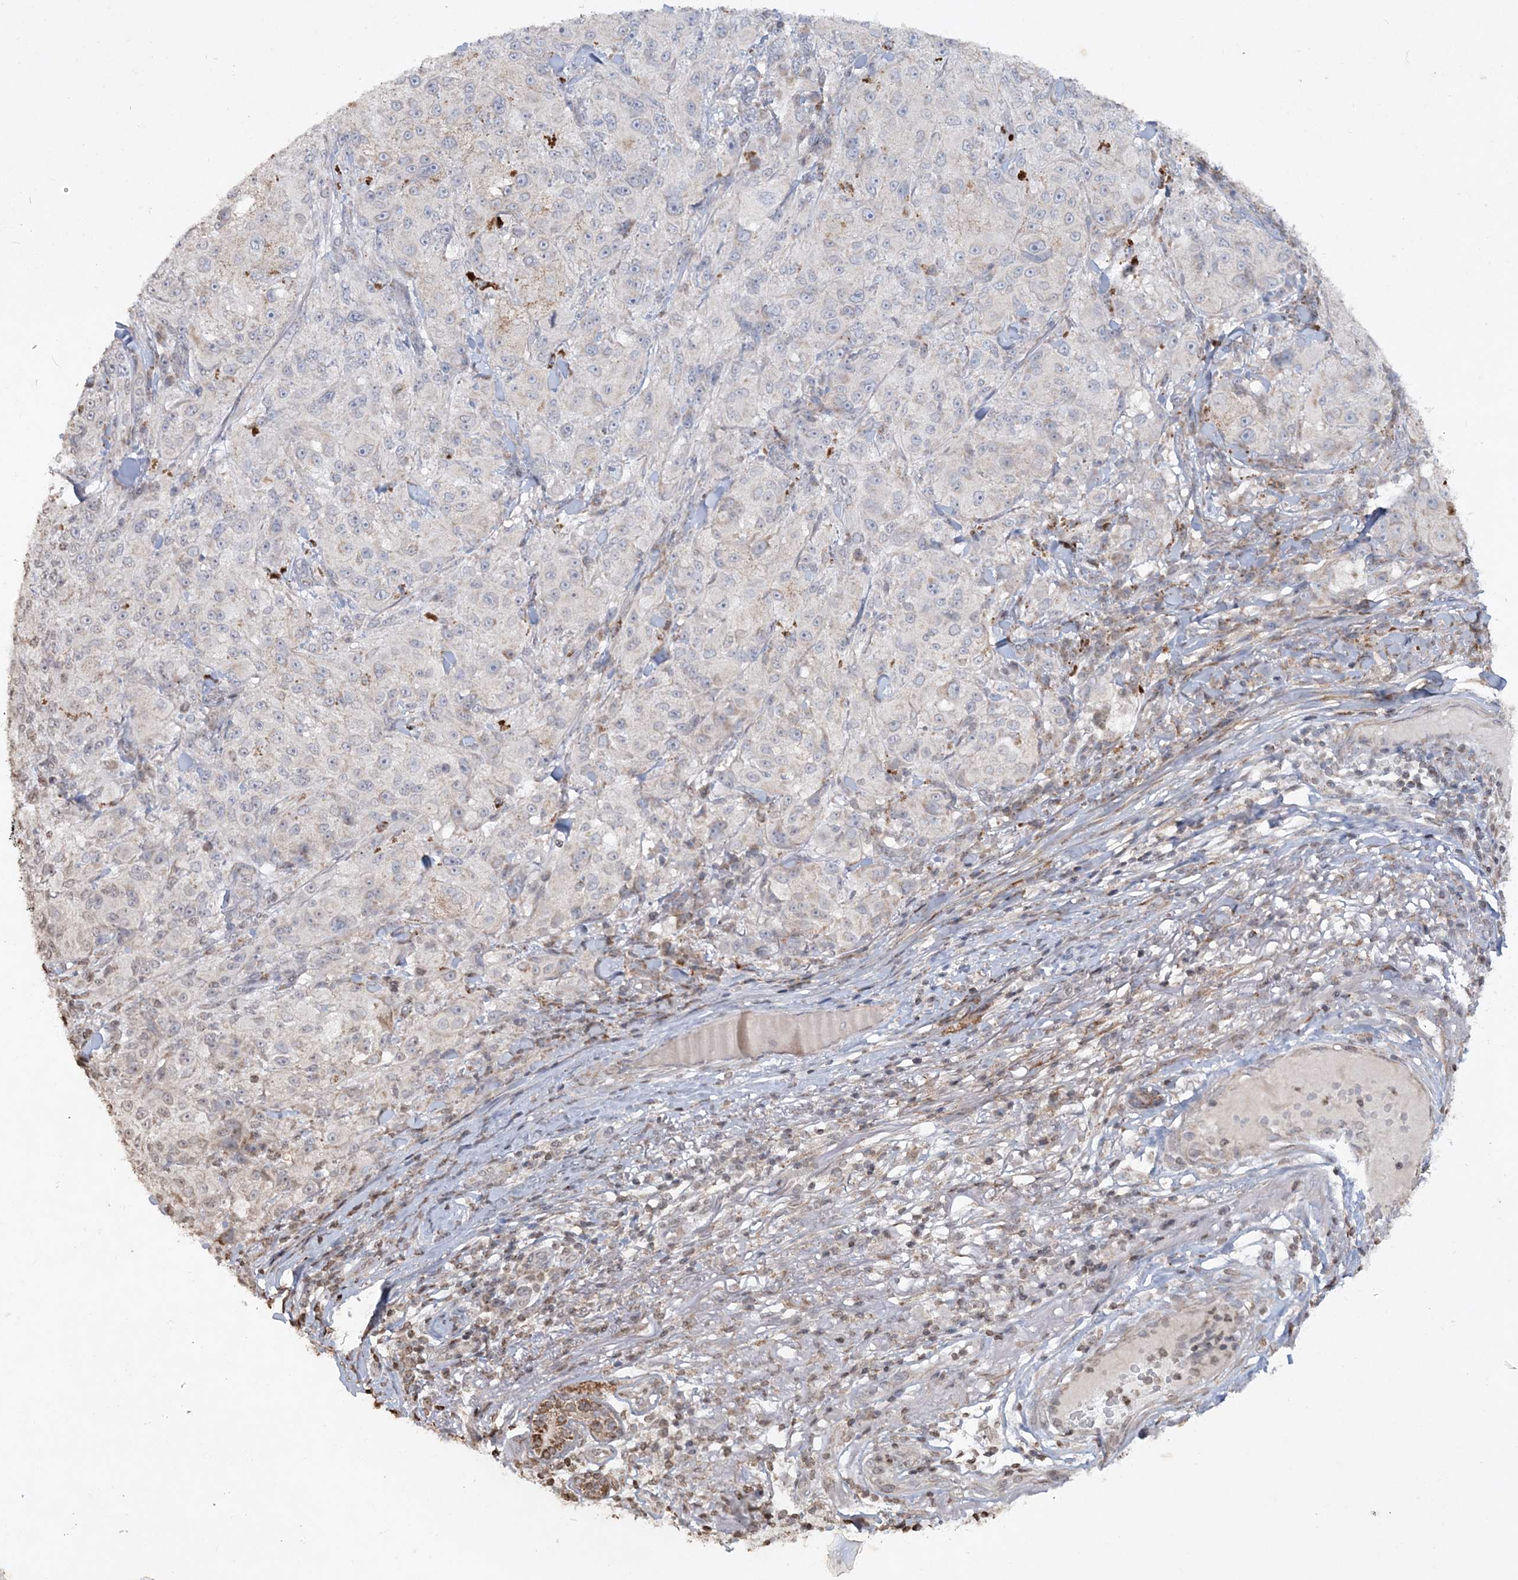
{"staining": {"intensity": "negative", "quantity": "none", "location": "none"}, "tissue": "melanoma", "cell_type": "Tumor cells", "image_type": "cancer", "snomed": [{"axis": "morphology", "description": "Necrosis, NOS"}, {"axis": "morphology", "description": "Malignant melanoma, NOS"}, {"axis": "topography", "description": "Skin"}], "caption": "This is a image of immunohistochemistry staining of malignant melanoma, which shows no positivity in tumor cells.", "gene": "TTC7A", "patient": {"sex": "female", "age": 87}}